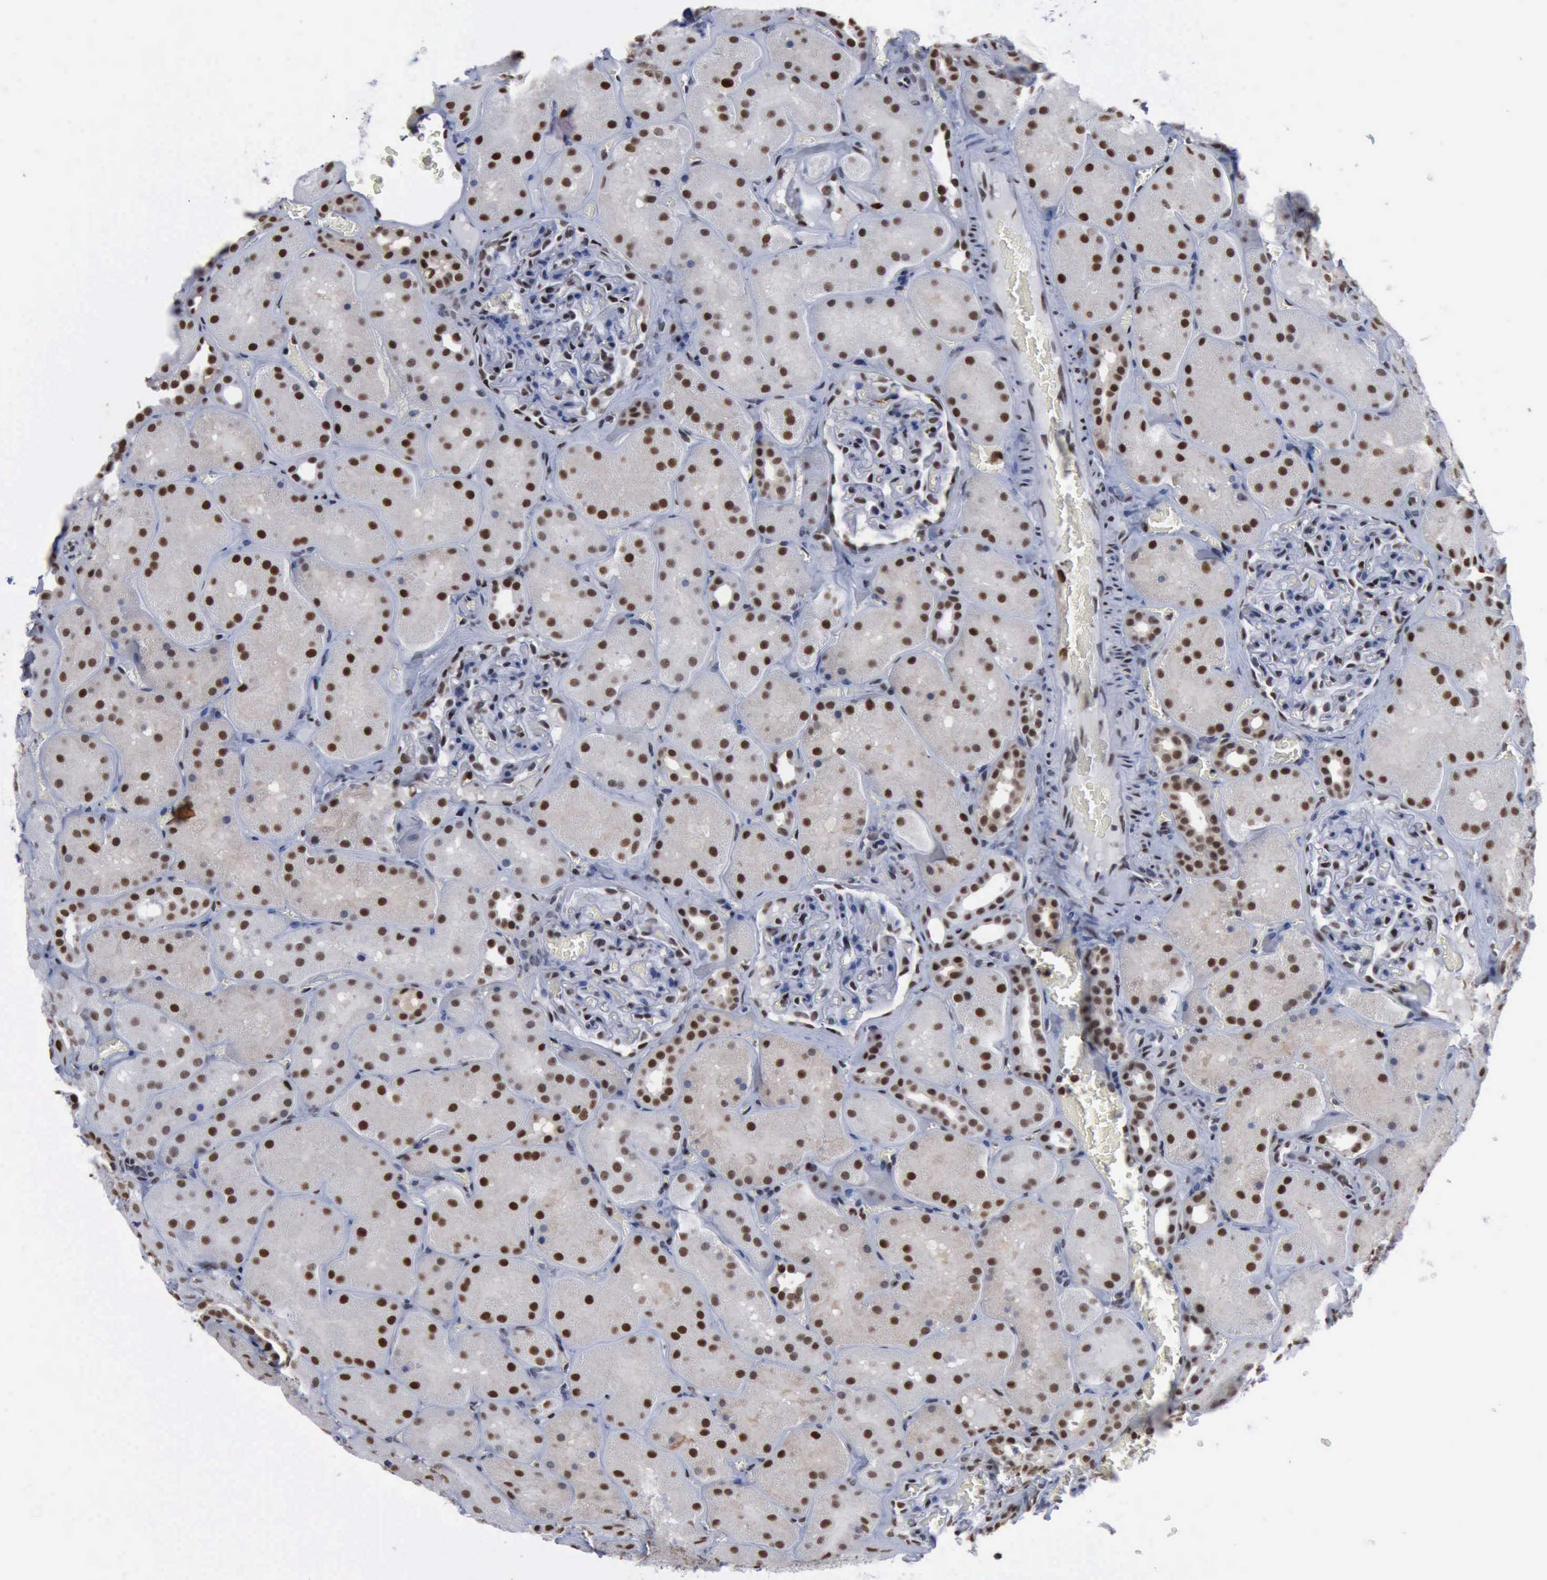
{"staining": {"intensity": "negative", "quantity": "none", "location": "none"}, "tissue": "kidney", "cell_type": "Cells in glomeruli", "image_type": "normal", "snomed": [{"axis": "morphology", "description": "Normal tissue, NOS"}, {"axis": "topography", "description": "Kidney"}], "caption": "A histopathology image of kidney stained for a protein exhibits no brown staining in cells in glomeruli.", "gene": "PCNA", "patient": {"sex": "male", "age": 28}}